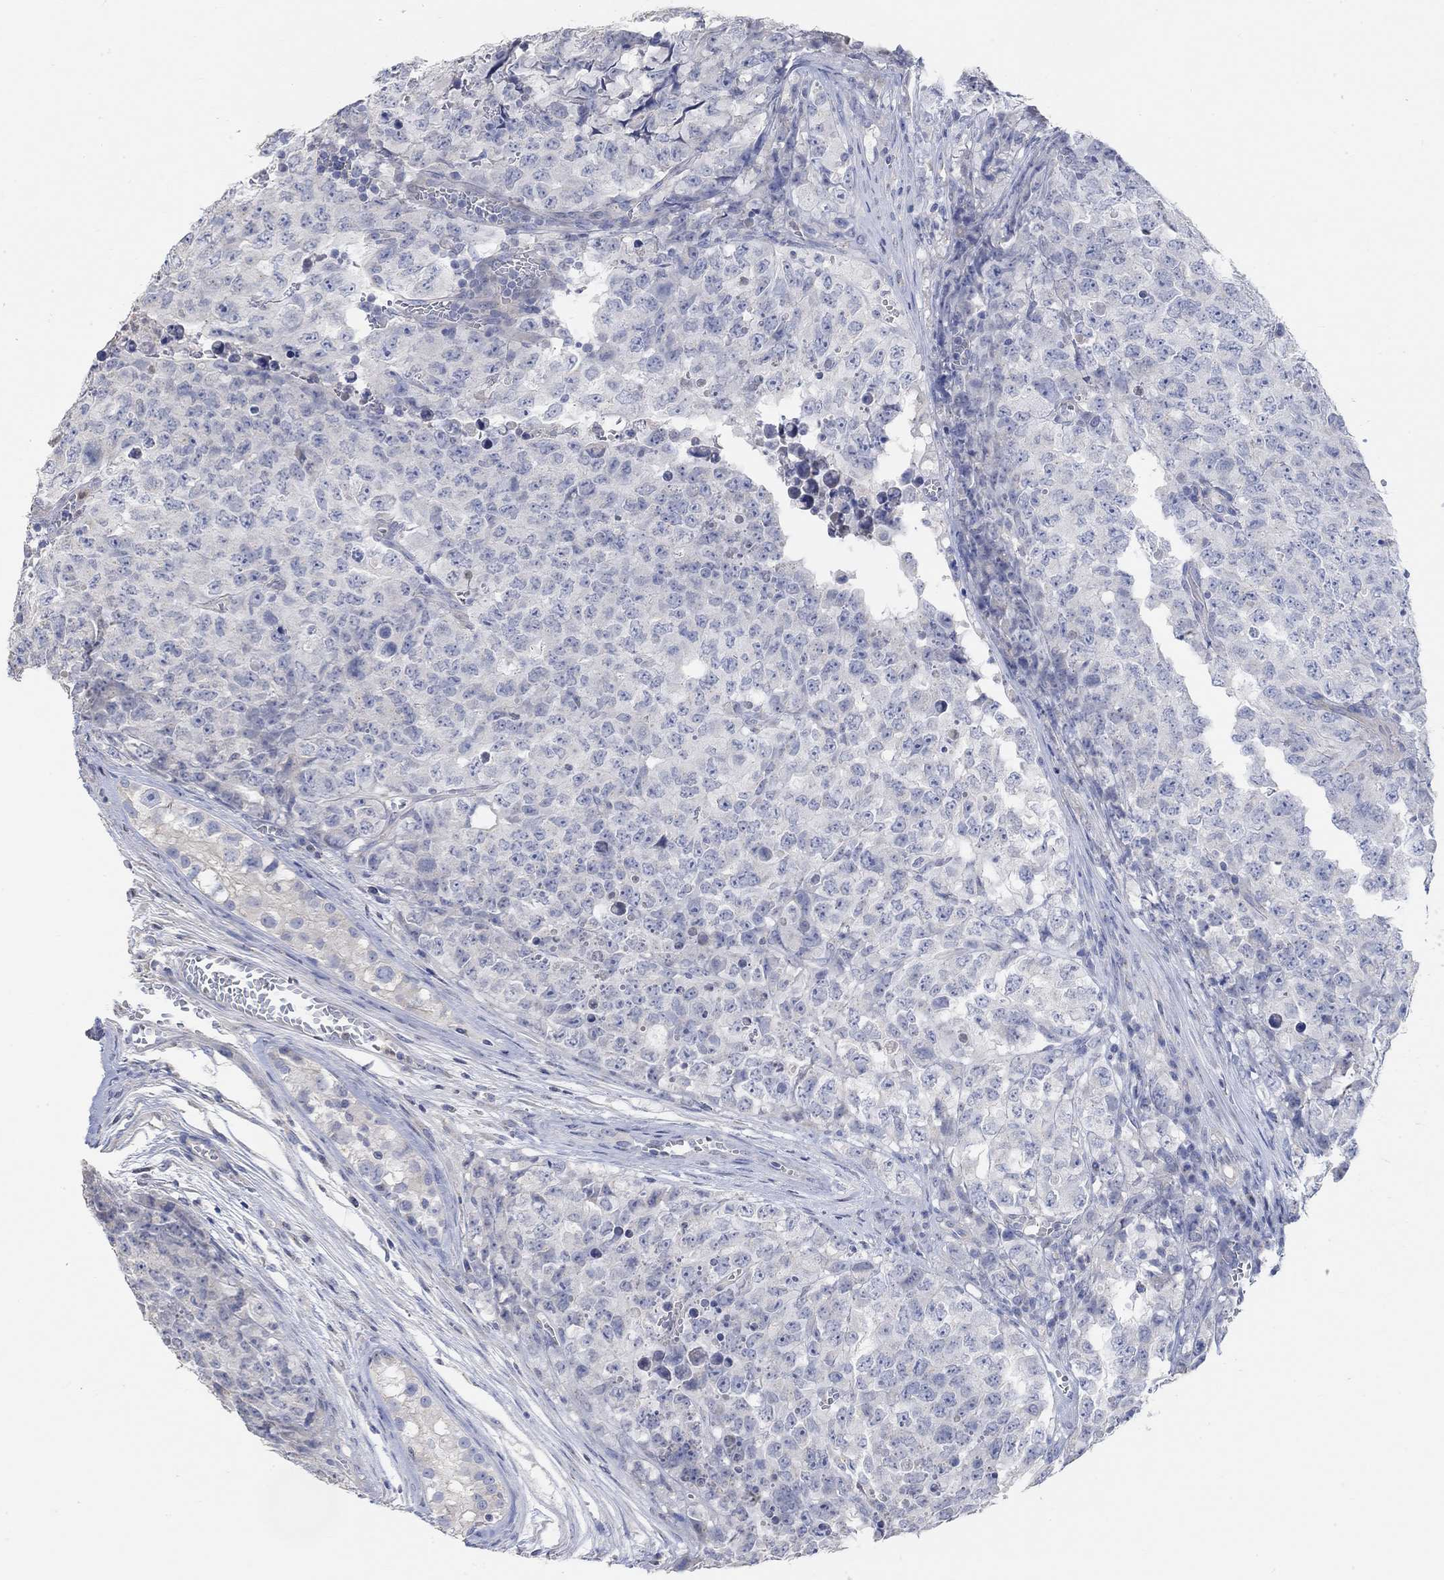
{"staining": {"intensity": "negative", "quantity": "none", "location": "none"}, "tissue": "testis cancer", "cell_type": "Tumor cells", "image_type": "cancer", "snomed": [{"axis": "morphology", "description": "Carcinoma, Embryonal, NOS"}, {"axis": "topography", "description": "Testis"}], "caption": "IHC photomicrograph of testis cancer stained for a protein (brown), which demonstrates no positivity in tumor cells.", "gene": "NLRP14", "patient": {"sex": "male", "age": 23}}